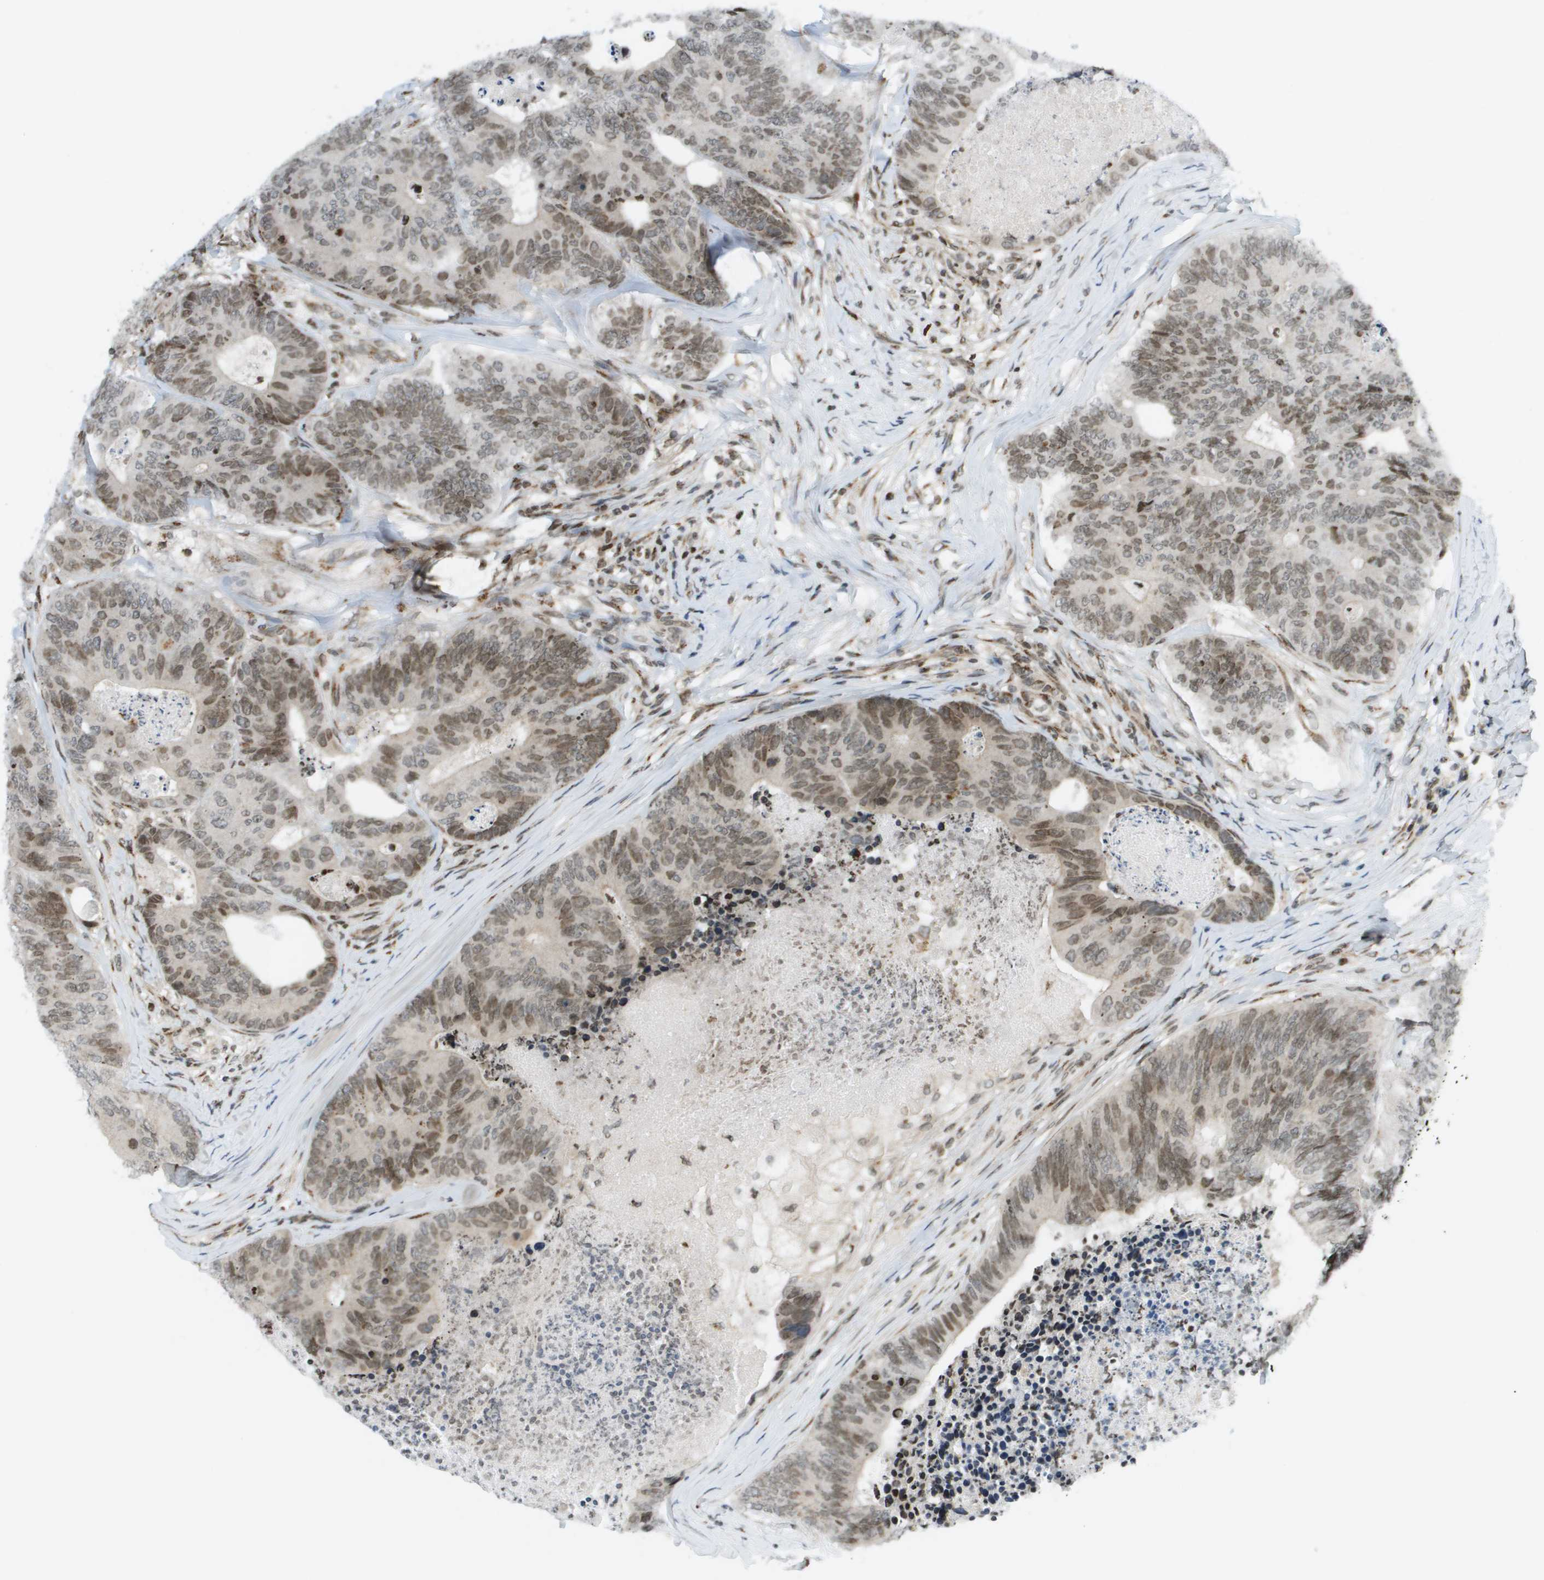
{"staining": {"intensity": "moderate", "quantity": ">75%", "location": "cytoplasmic/membranous,nuclear"}, "tissue": "colorectal cancer", "cell_type": "Tumor cells", "image_type": "cancer", "snomed": [{"axis": "morphology", "description": "Adenocarcinoma, NOS"}, {"axis": "topography", "description": "Colon"}], "caption": "Protein expression analysis of human colorectal cancer (adenocarcinoma) reveals moderate cytoplasmic/membranous and nuclear staining in approximately >75% of tumor cells.", "gene": "EVC", "patient": {"sex": "female", "age": 67}}